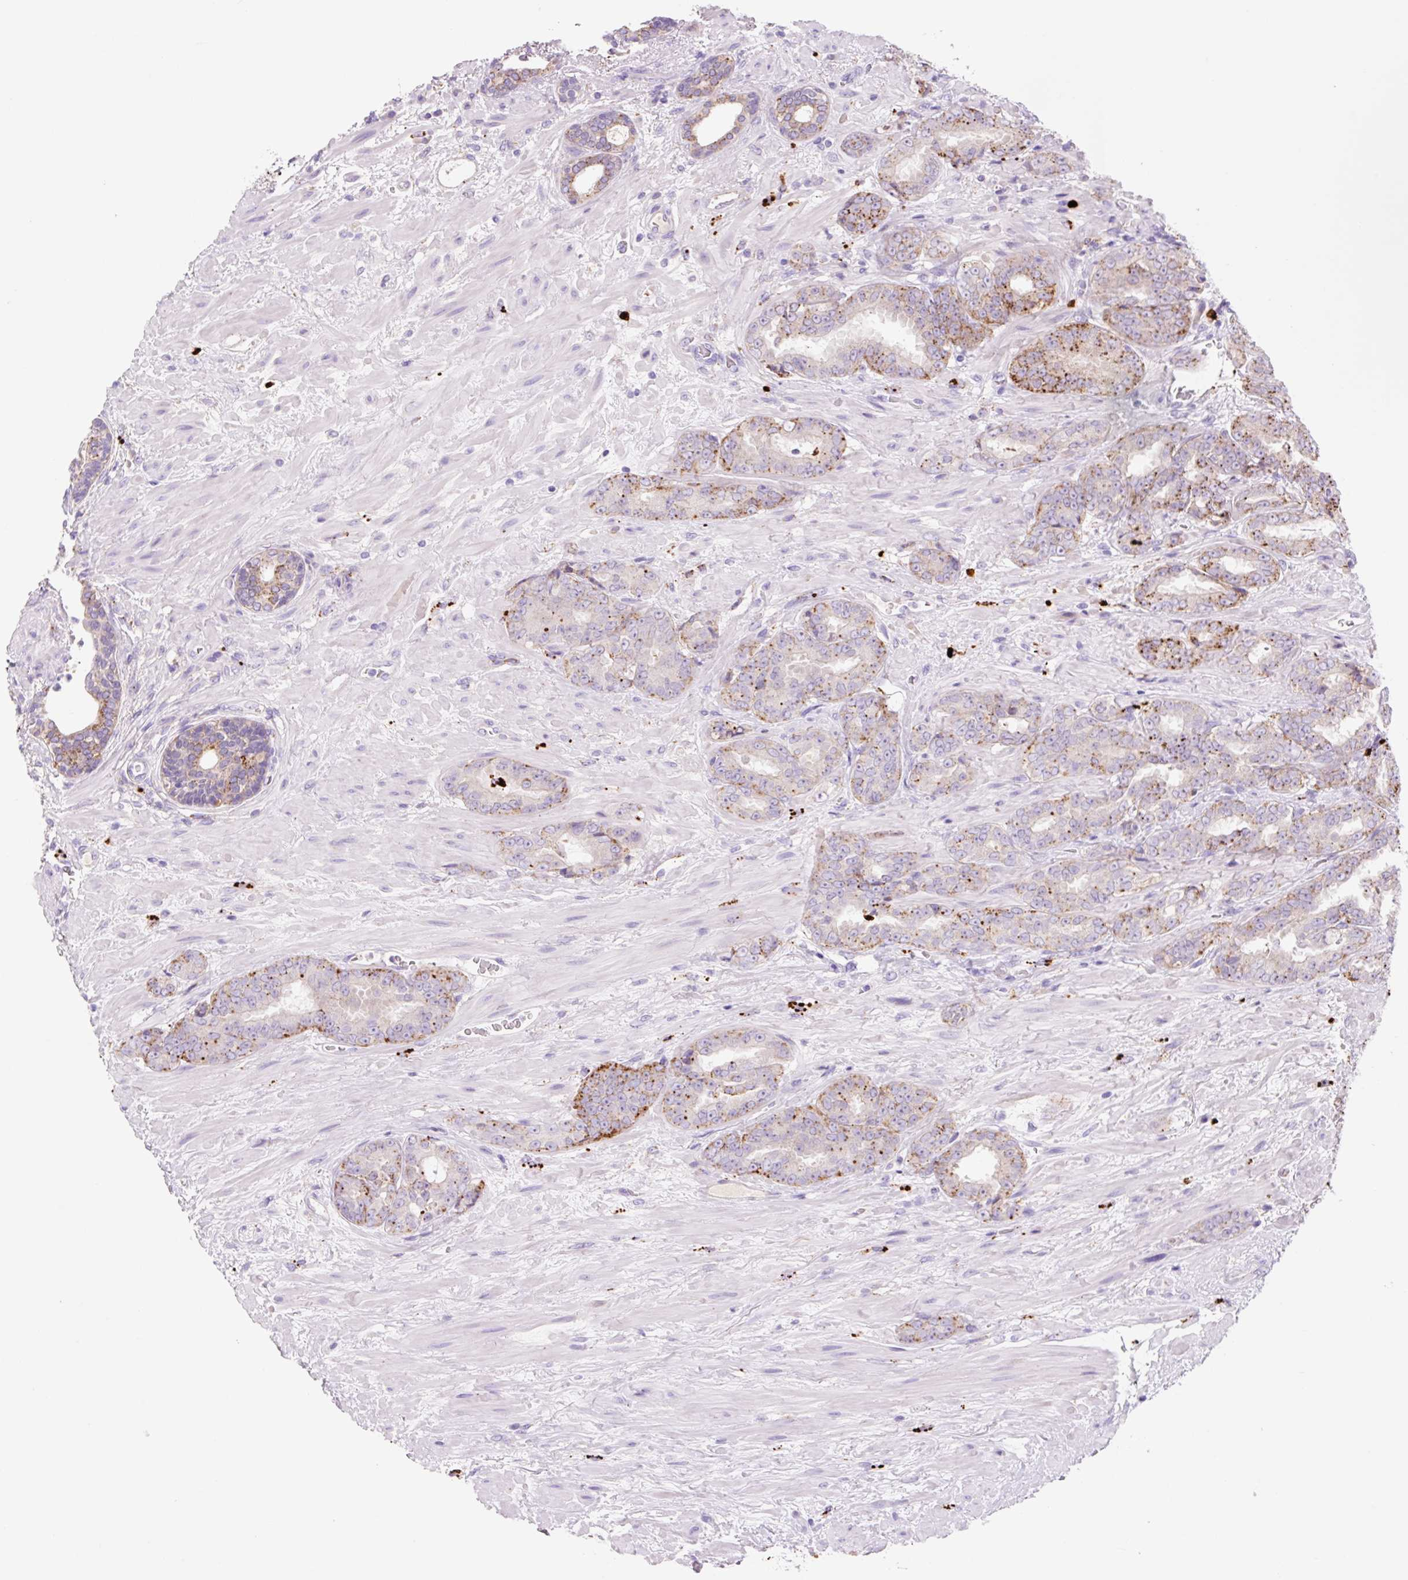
{"staining": {"intensity": "strong", "quantity": "25%-75%", "location": "cytoplasmic/membranous"}, "tissue": "prostate cancer", "cell_type": "Tumor cells", "image_type": "cancer", "snomed": [{"axis": "morphology", "description": "Adenocarcinoma, High grade"}, {"axis": "topography", "description": "Prostate"}], "caption": "A high-resolution image shows immunohistochemistry staining of prostate cancer, which exhibits strong cytoplasmic/membranous positivity in approximately 25%-75% of tumor cells. (DAB IHC, brown staining for protein, blue staining for nuclei).", "gene": "HEXA", "patient": {"sex": "male", "age": 72}}